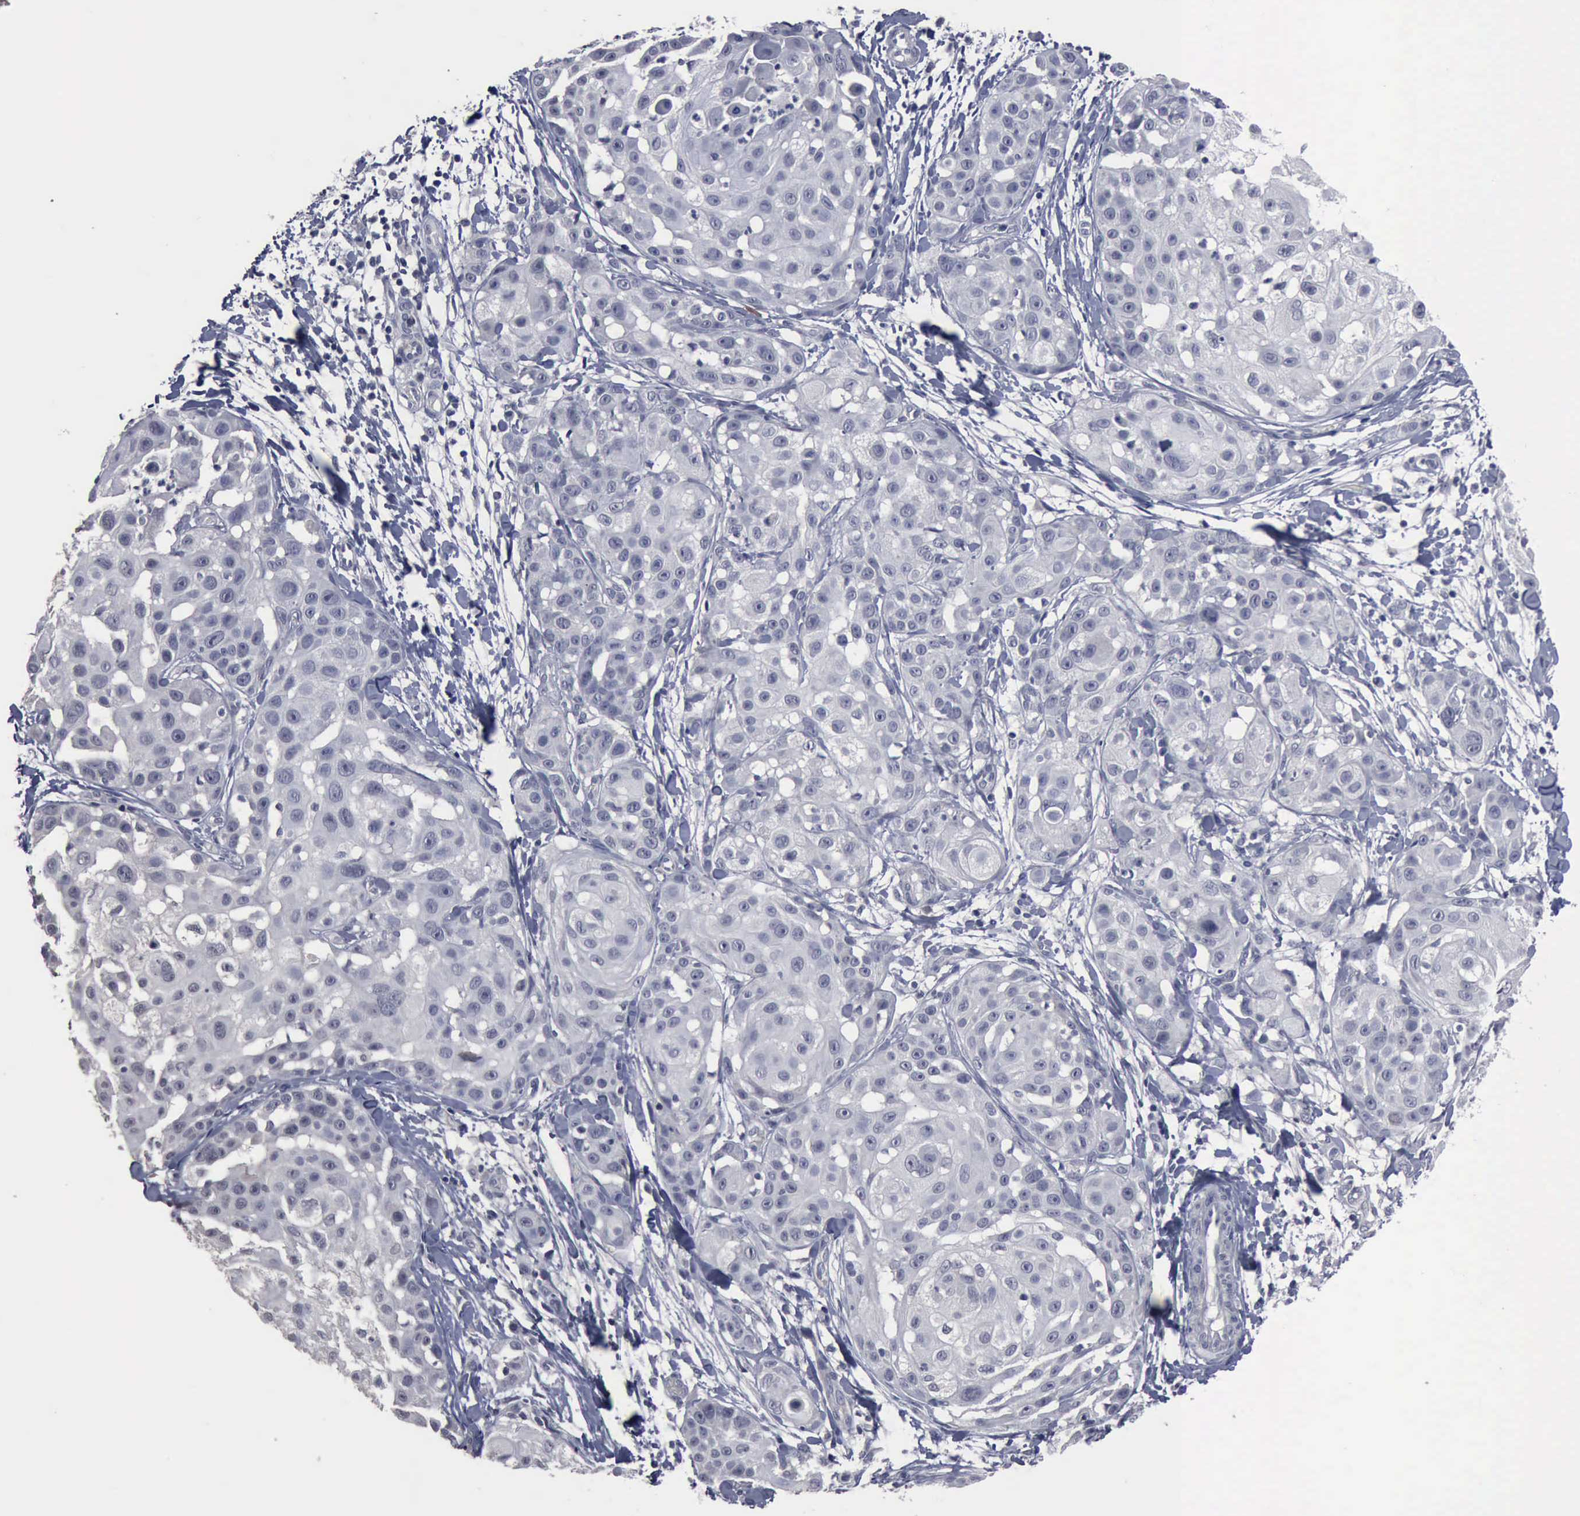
{"staining": {"intensity": "negative", "quantity": "none", "location": "none"}, "tissue": "skin cancer", "cell_type": "Tumor cells", "image_type": "cancer", "snomed": [{"axis": "morphology", "description": "Squamous cell carcinoma, NOS"}, {"axis": "topography", "description": "Skin"}], "caption": "IHC photomicrograph of neoplastic tissue: squamous cell carcinoma (skin) stained with DAB displays no significant protein positivity in tumor cells.", "gene": "MYO18B", "patient": {"sex": "female", "age": 57}}